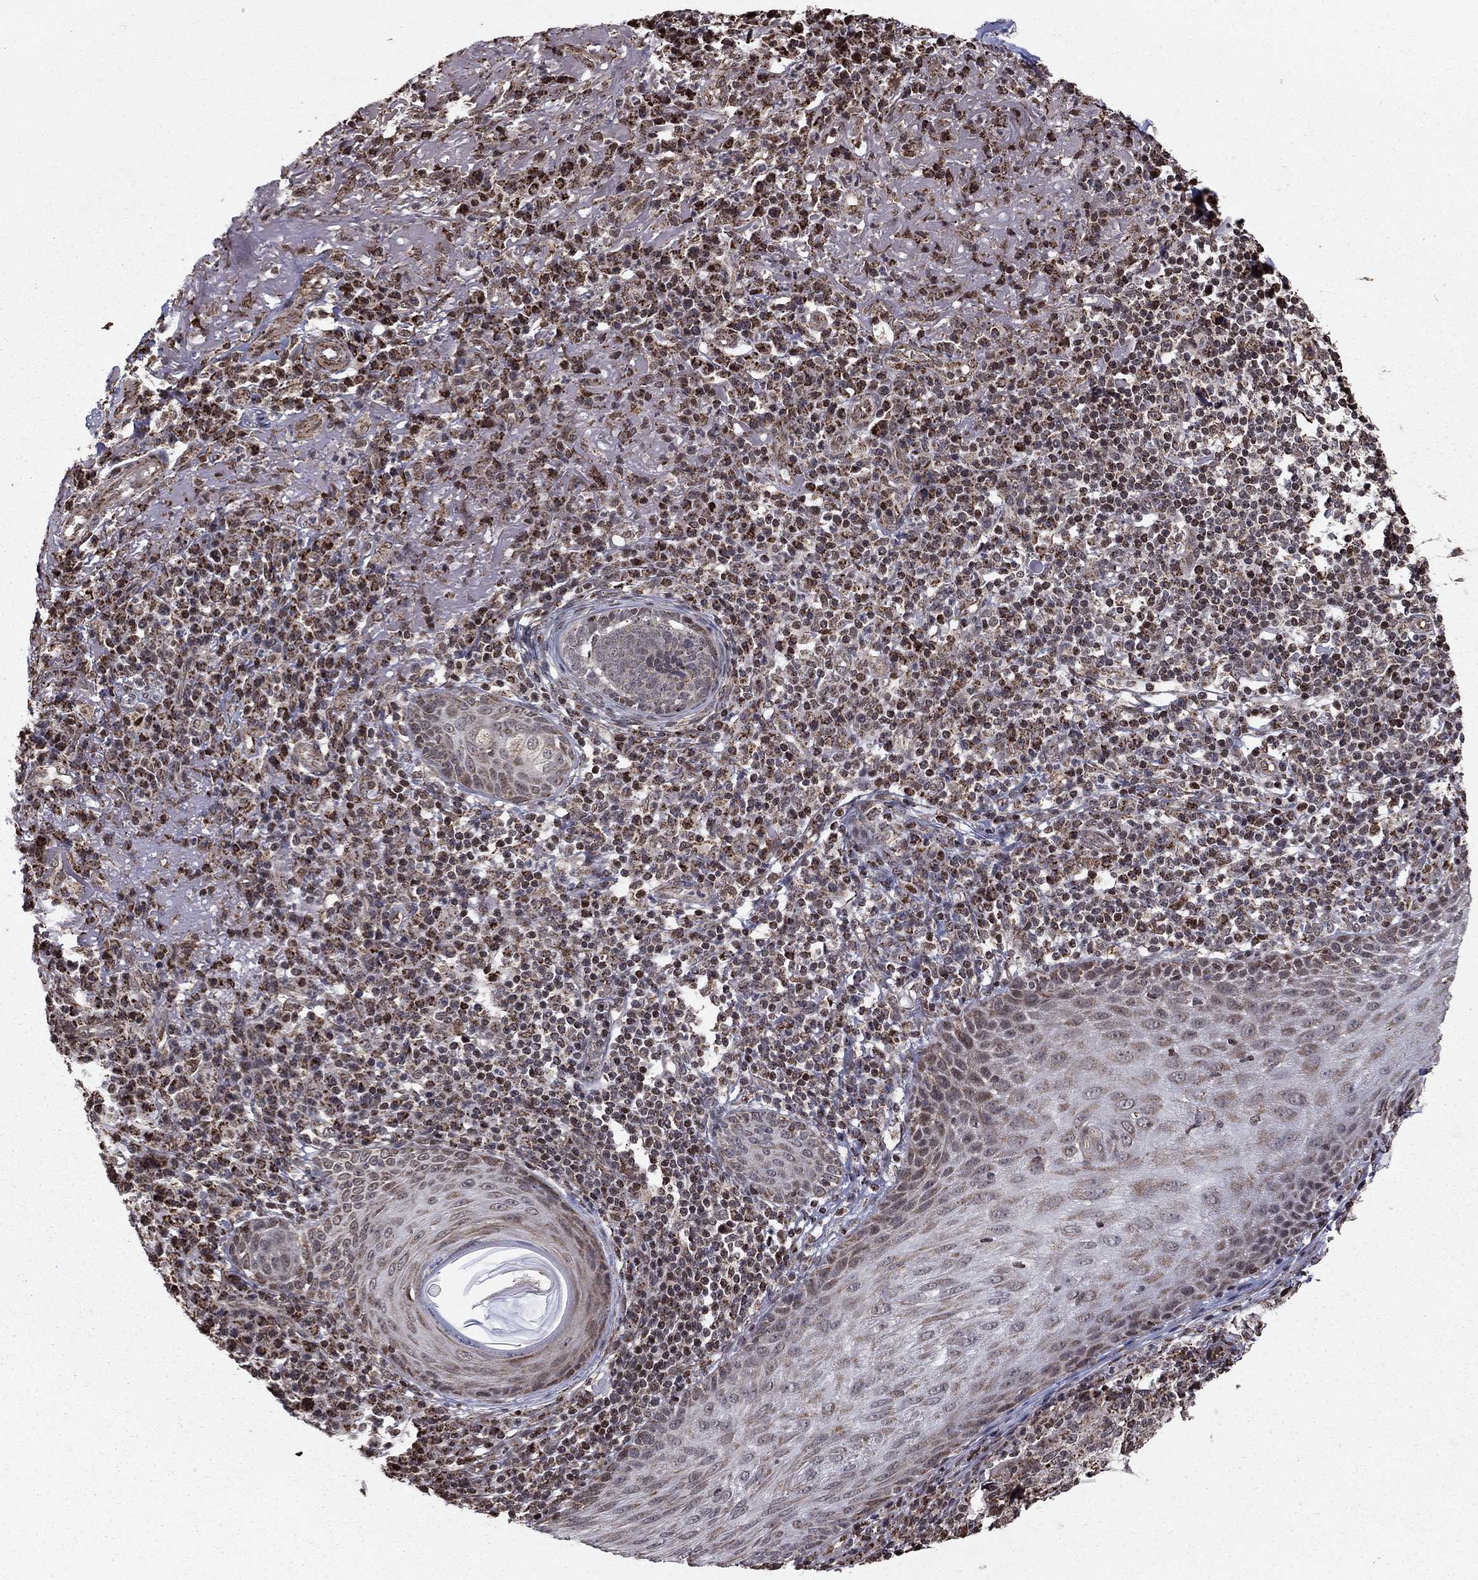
{"staining": {"intensity": "negative", "quantity": "none", "location": "none"}, "tissue": "skin cancer", "cell_type": "Tumor cells", "image_type": "cancer", "snomed": [{"axis": "morphology", "description": "Squamous cell carcinoma, NOS"}, {"axis": "topography", "description": "Skin"}], "caption": "Protein analysis of skin squamous cell carcinoma demonstrates no significant positivity in tumor cells. The staining is performed using DAB (3,3'-diaminobenzidine) brown chromogen with nuclei counter-stained in using hematoxylin.", "gene": "ACOT13", "patient": {"sex": "male", "age": 92}}